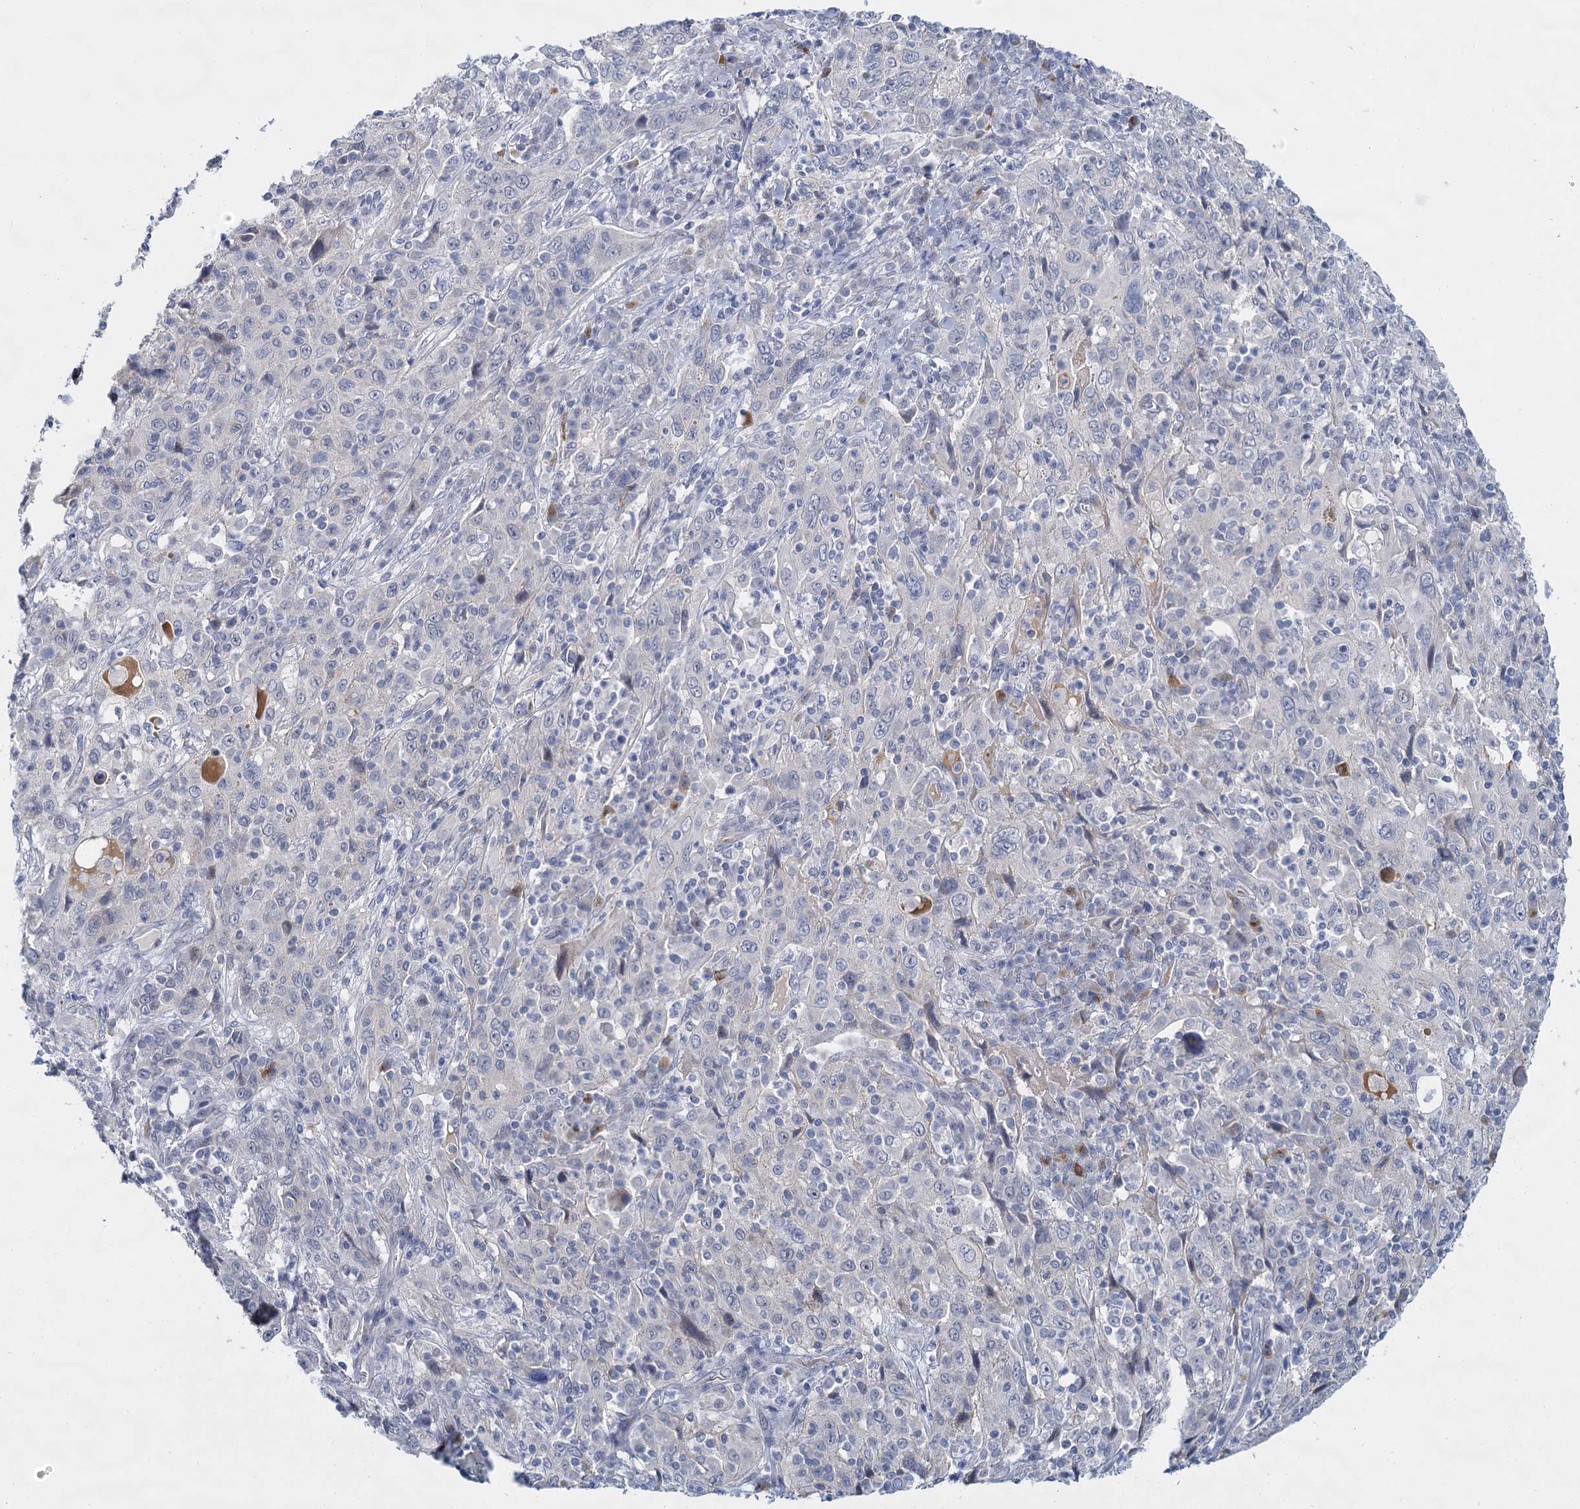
{"staining": {"intensity": "negative", "quantity": "none", "location": "none"}, "tissue": "cervical cancer", "cell_type": "Tumor cells", "image_type": "cancer", "snomed": [{"axis": "morphology", "description": "Squamous cell carcinoma, NOS"}, {"axis": "topography", "description": "Cervix"}], "caption": "This is an immunohistochemistry photomicrograph of squamous cell carcinoma (cervical). There is no staining in tumor cells.", "gene": "ACRBP", "patient": {"sex": "female", "age": 46}}